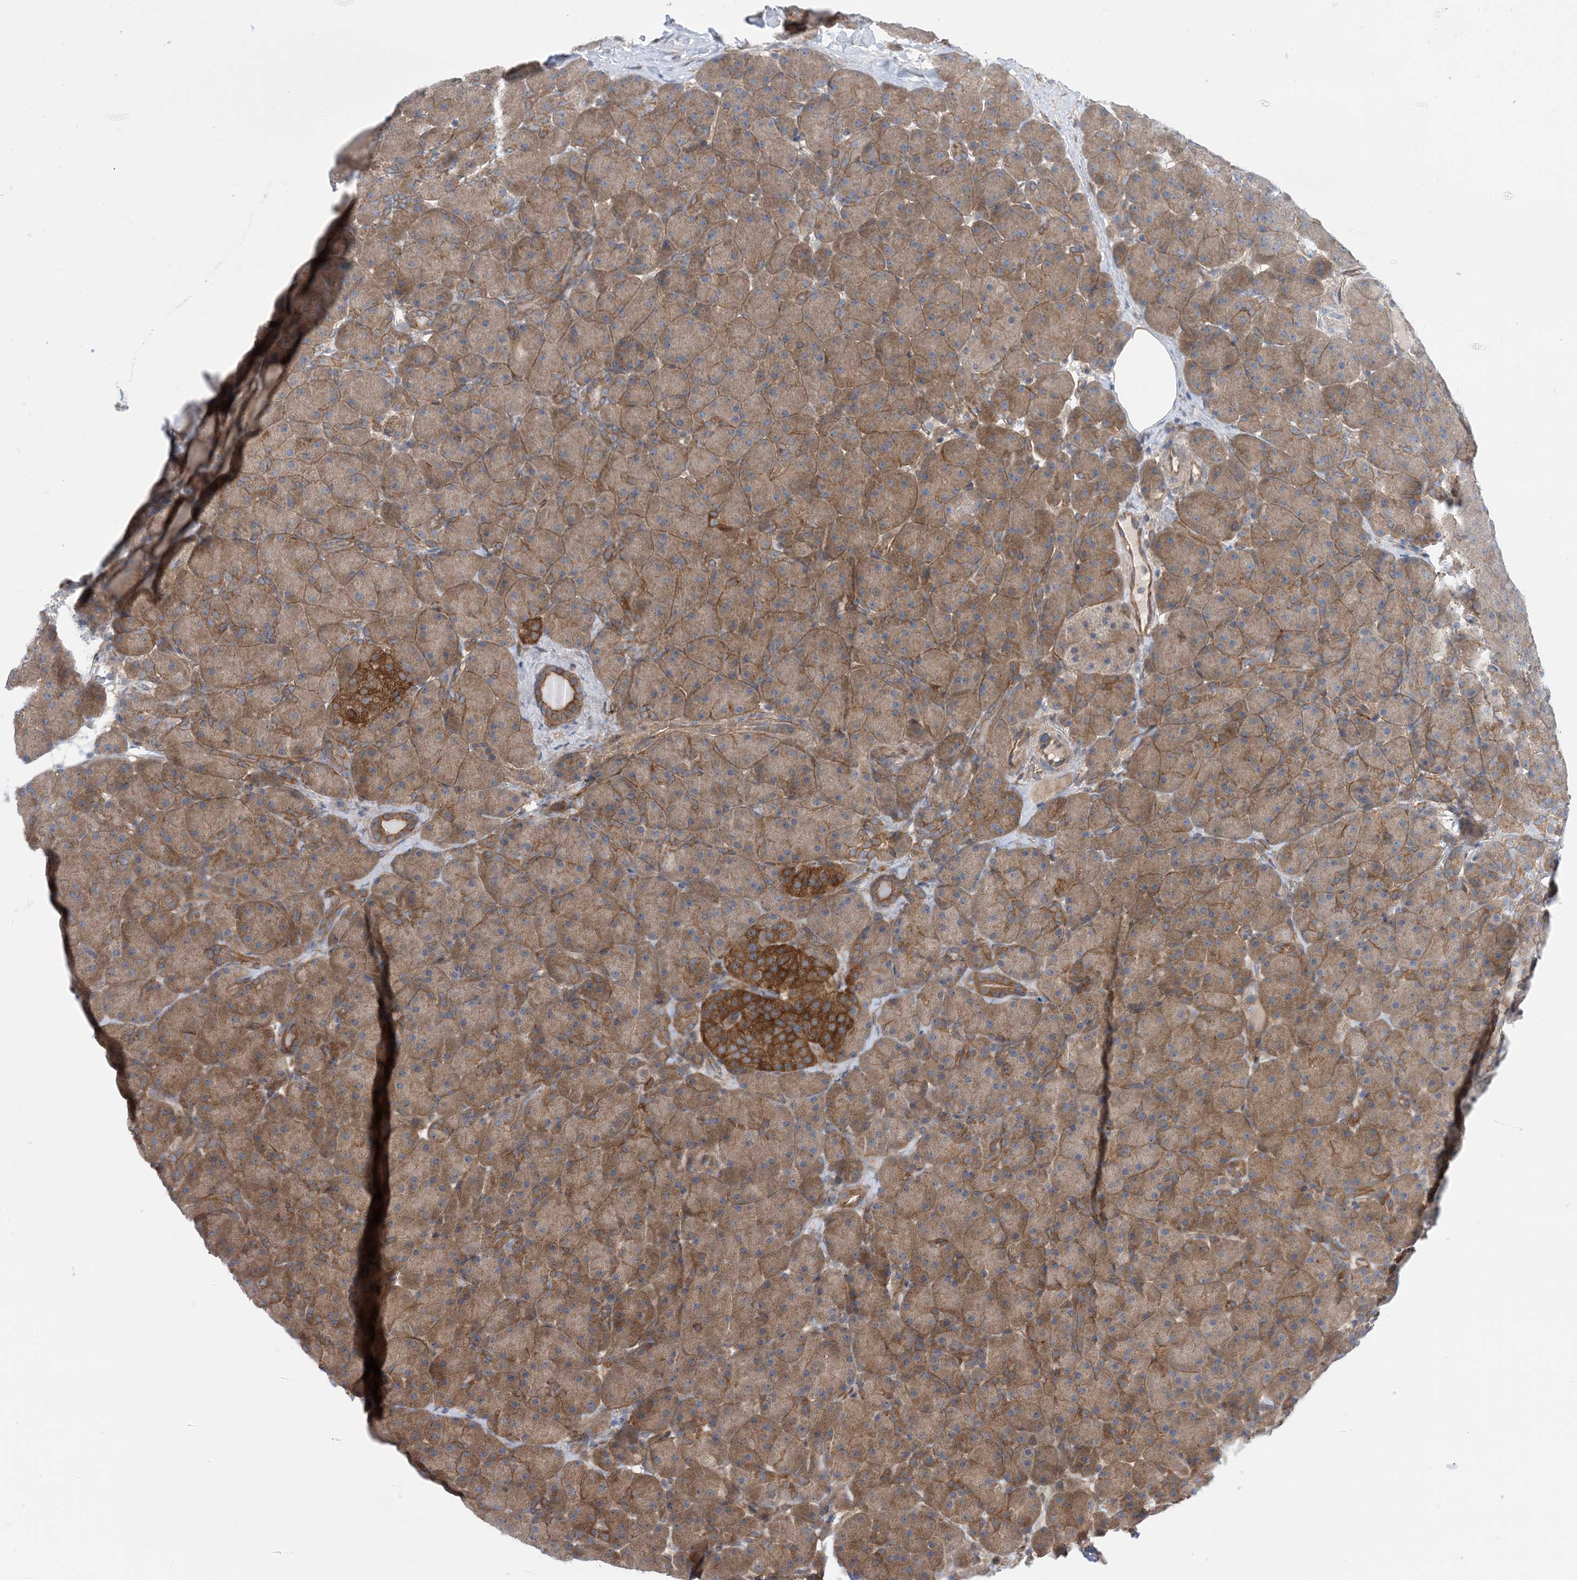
{"staining": {"intensity": "moderate", "quantity": ">75%", "location": "cytoplasmic/membranous"}, "tissue": "pancreas", "cell_type": "Exocrine glandular cells", "image_type": "normal", "snomed": [{"axis": "morphology", "description": "Normal tissue, NOS"}, {"axis": "topography", "description": "Pancreas"}], "caption": "Protein expression analysis of benign pancreas exhibits moderate cytoplasmic/membranous staining in approximately >75% of exocrine glandular cells.", "gene": "EHBP1", "patient": {"sex": "male", "age": 66}}